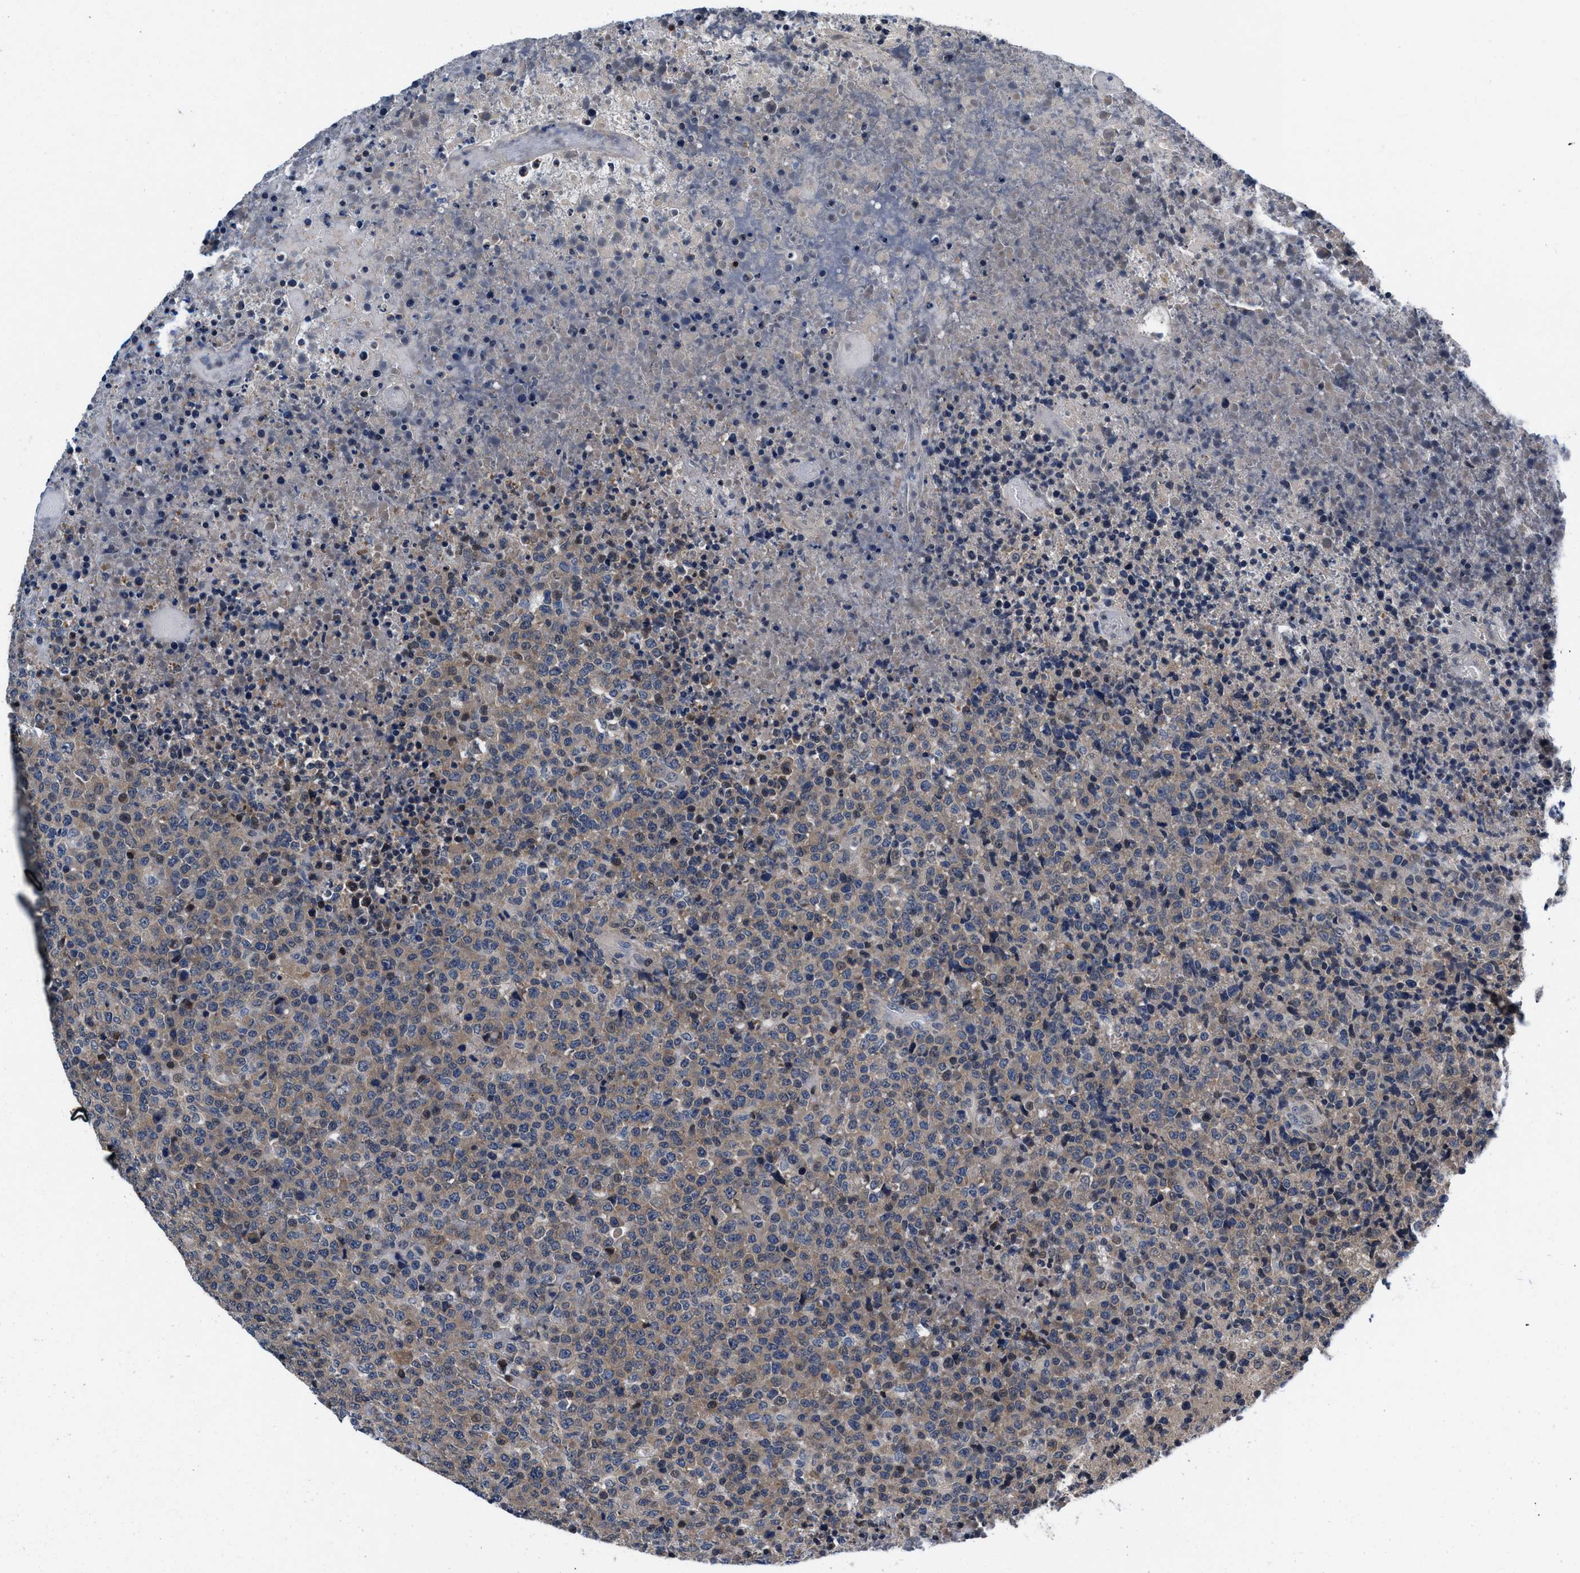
{"staining": {"intensity": "weak", "quantity": "<25%", "location": "cytoplasmic/membranous"}, "tissue": "lymphoma", "cell_type": "Tumor cells", "image_type": "cancer", "snomed": [{"axis": "morphology", "description": "Malignant lymphoma, non-Hodgkin's type, High grade"}, {"axis": "topography", "description": "Lymph node"}], "caption": "An image of human lymphoma is negative for staining in tumor cells.", "gene": "PRPSAP2", "patient": {"sex": "male", "age": 13}}